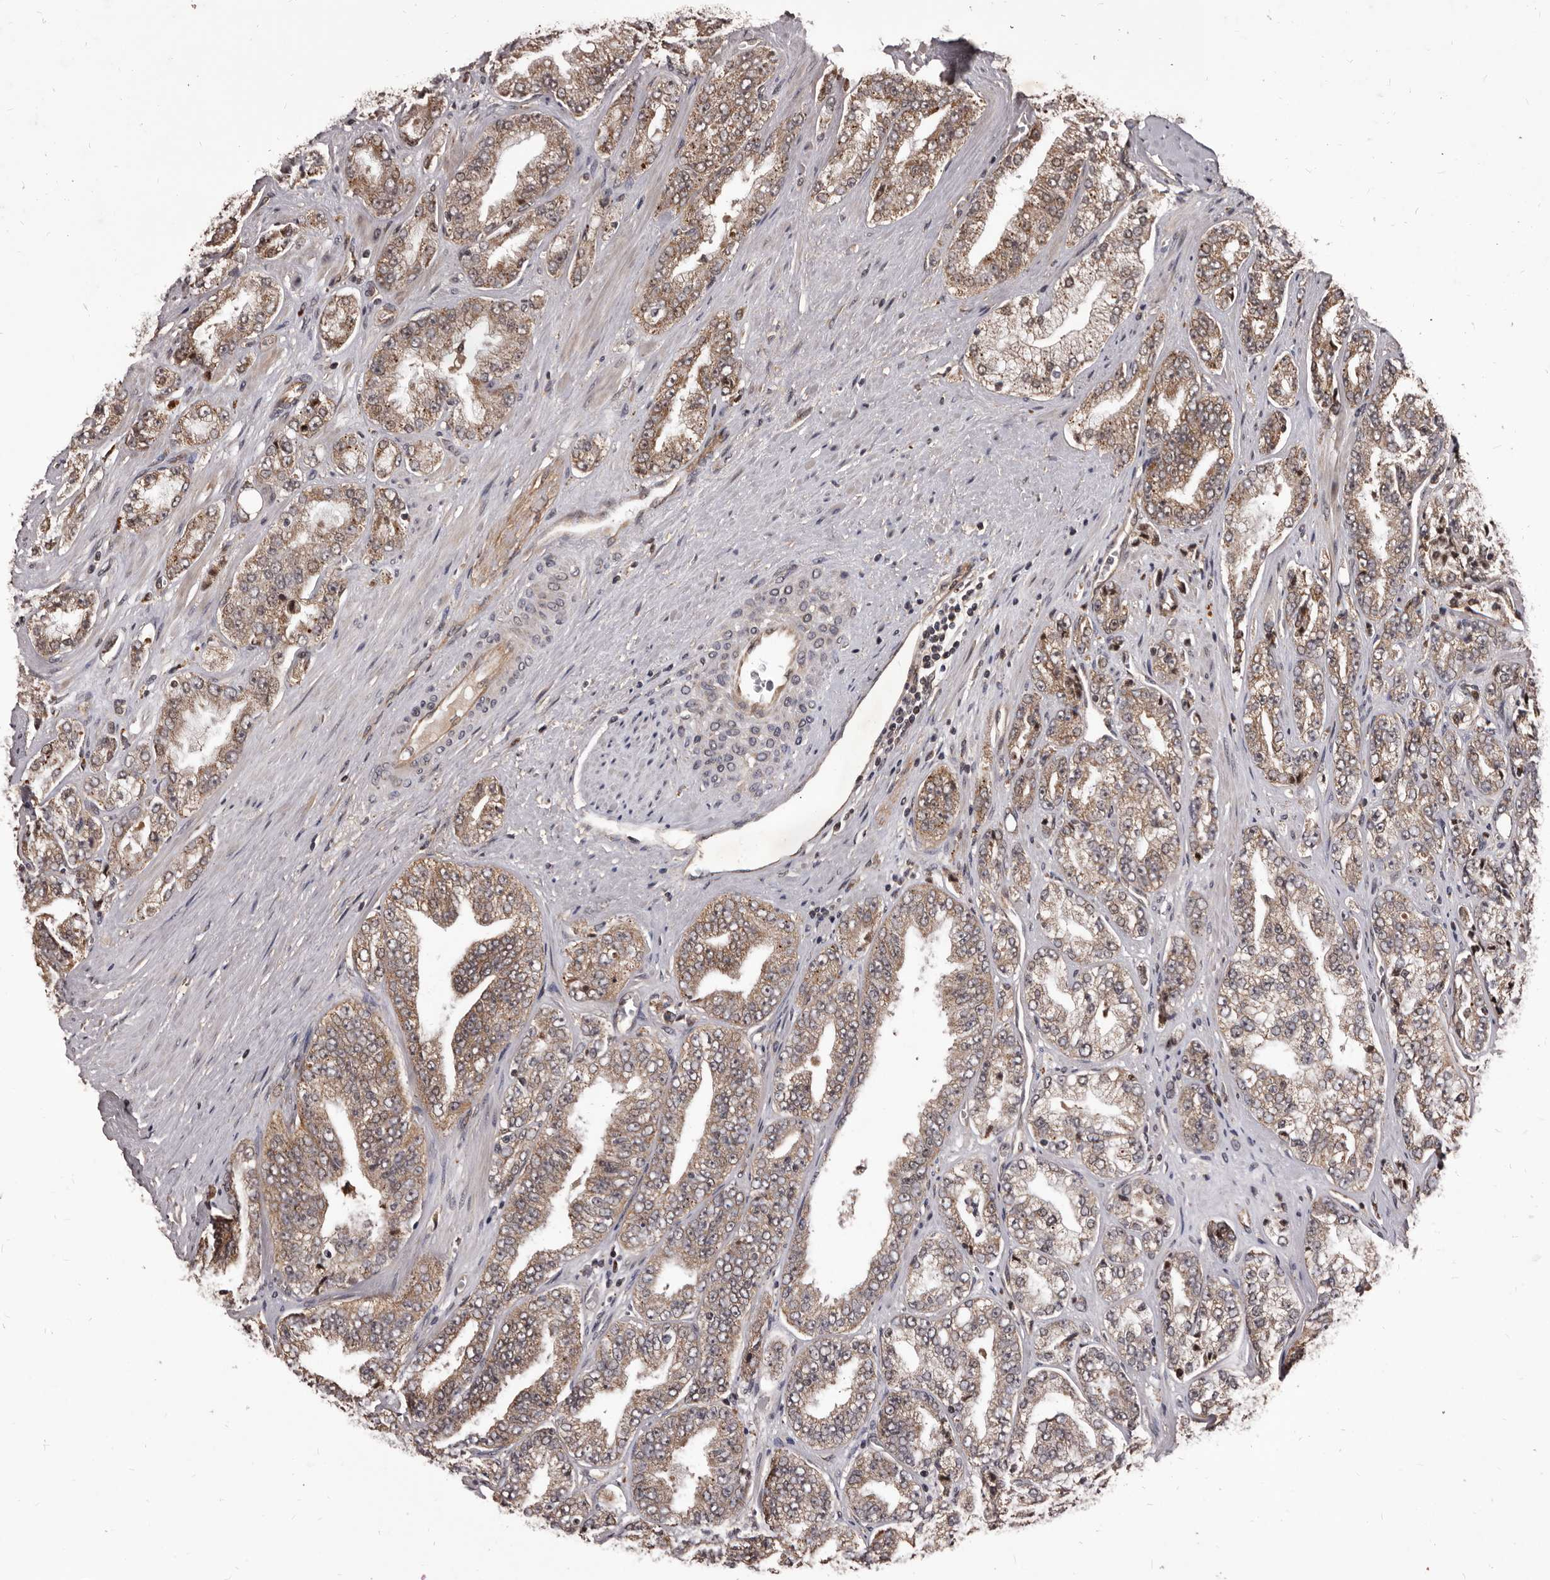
{"staining": {"intensity": "moderate", "quantity": ">75%", "location": "cytoplasmic/membranous"}, "tissue": "prostate cancer", "cell_type": "Tumor cells", "image_type": "cancer", "snomed": [{"axis": "morphology", "description": "Adenocarcinoma, High grade"}, {"axis": "topography", "description": "Prostate"}], "caption": "Tumor cells demonstrate moderate cytoplasmic/membranous expression in approximately >75% of cells in prostate cancer (adenocarcinoma (high-grade)).", "gene": "AHR", "patient": {"sex": "male", "age": 71}}